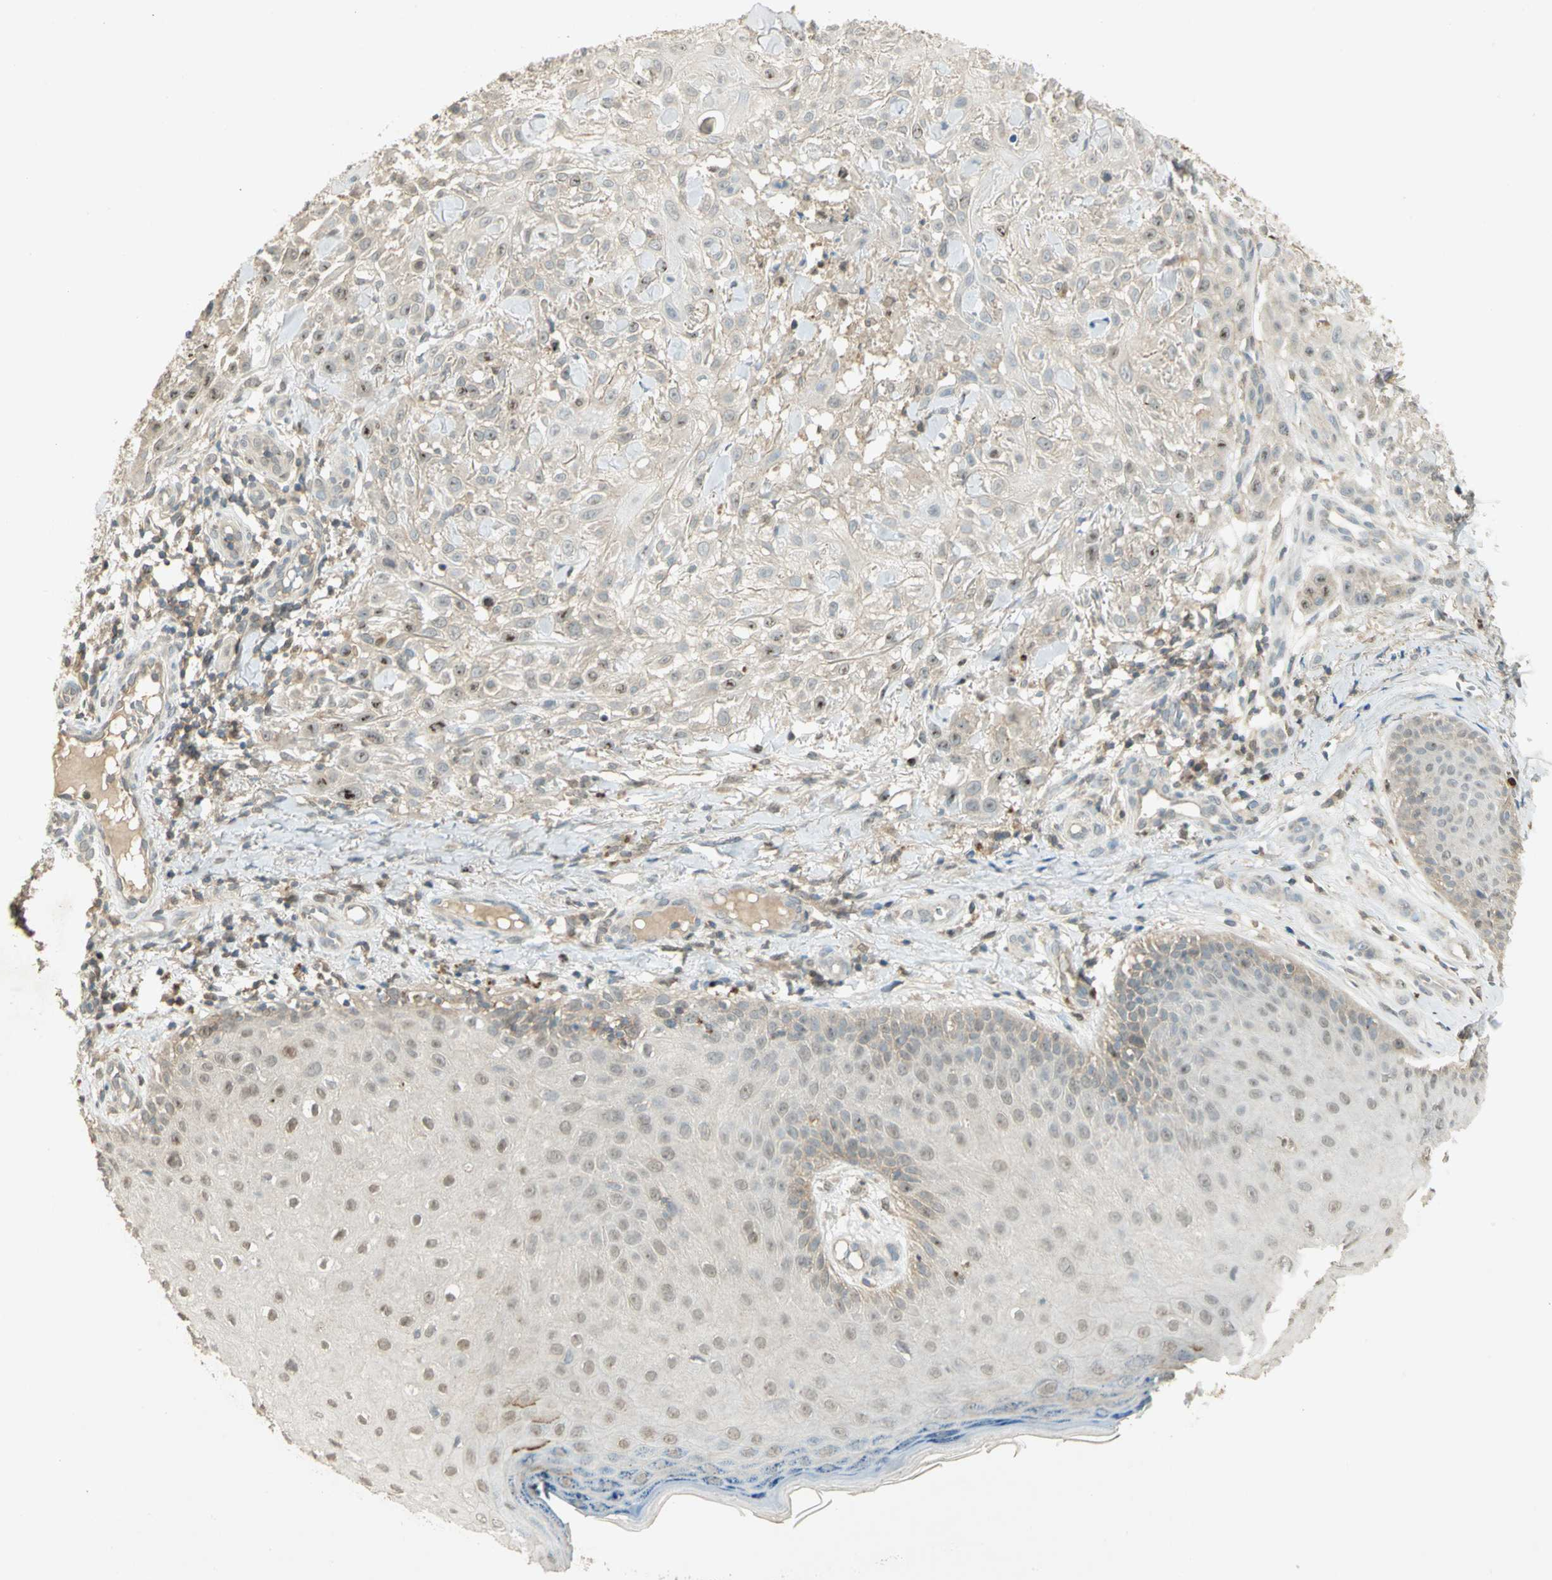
{"staining": {"intensity": "weak", "quantity": "<25%", "location": "nuclear"}, "tissue": "skin cancer", "cell_type": "Tumor cells", "image_type": "cancer", "snomed": [{"axis": "morphology", "description": "Squamous cell carcinoma, NOS"}, {"axis": "topography", "description": "Skin"}], "caption": "Immunohistochemical staining of human squamous cell carcinoma (skin) reveals no significant expression in tumor cells.", "gene": "BIRC2", "patient": {"sex": "female", "age": 42}}